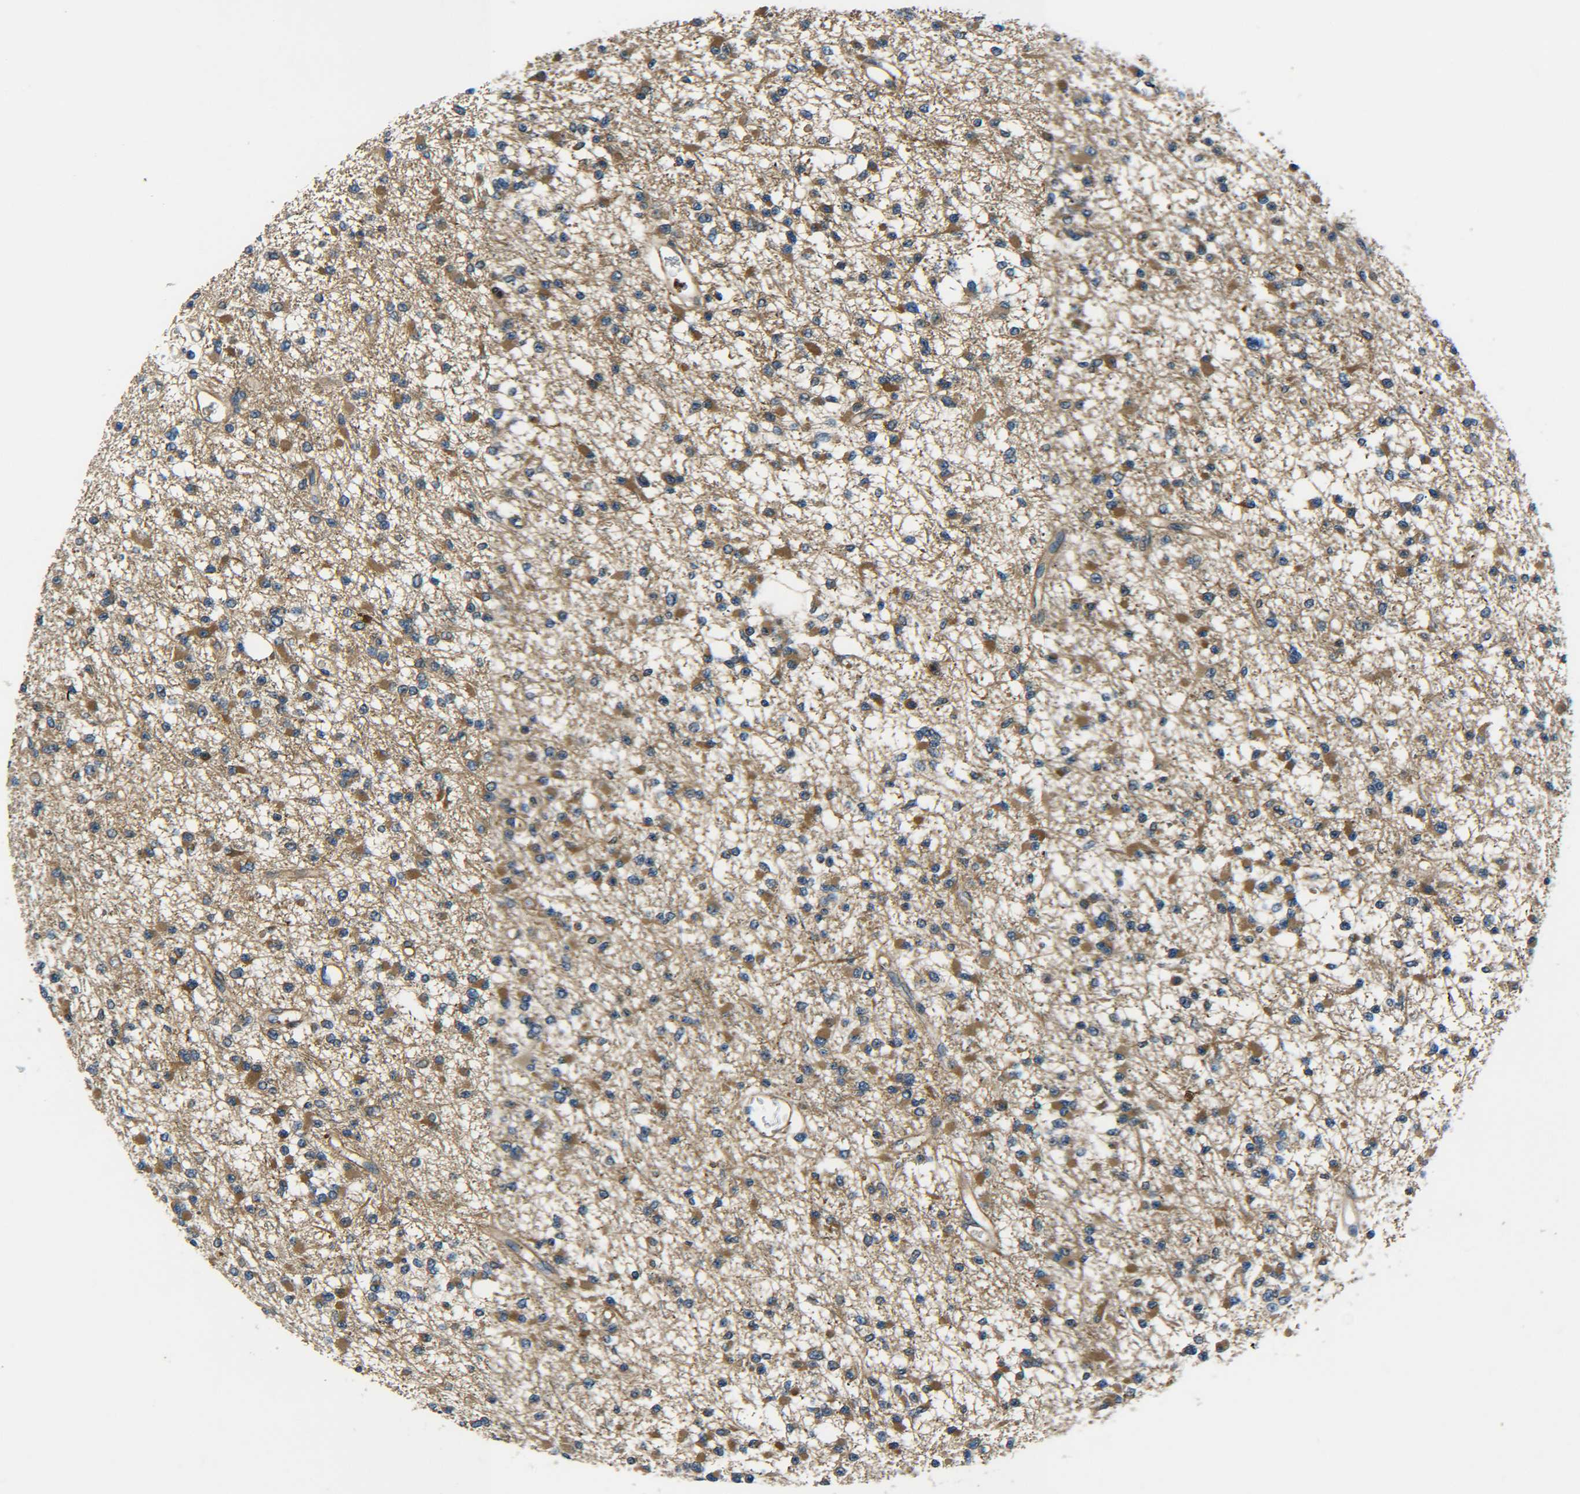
{"staining": {"intensity": "moderate", "quantity": ">75%", "location": "cytoplasmic/membranous"}, "tissue": "glioma", "cell_type": "Tumor cells", "image_type": "cancer", "snomed": [{"axis": "morphology", "description": "Glioma, malignant, Low grade"}, {"axis": "topography", "description": "Brain"}], "caption": "Glioma stained for a protein (brown) shows moderate cytoplasmic/membranous positive staining in about >75% of tumor cells.", "gene": "PREB", "patient": {"sex": "female", "age": 22}}